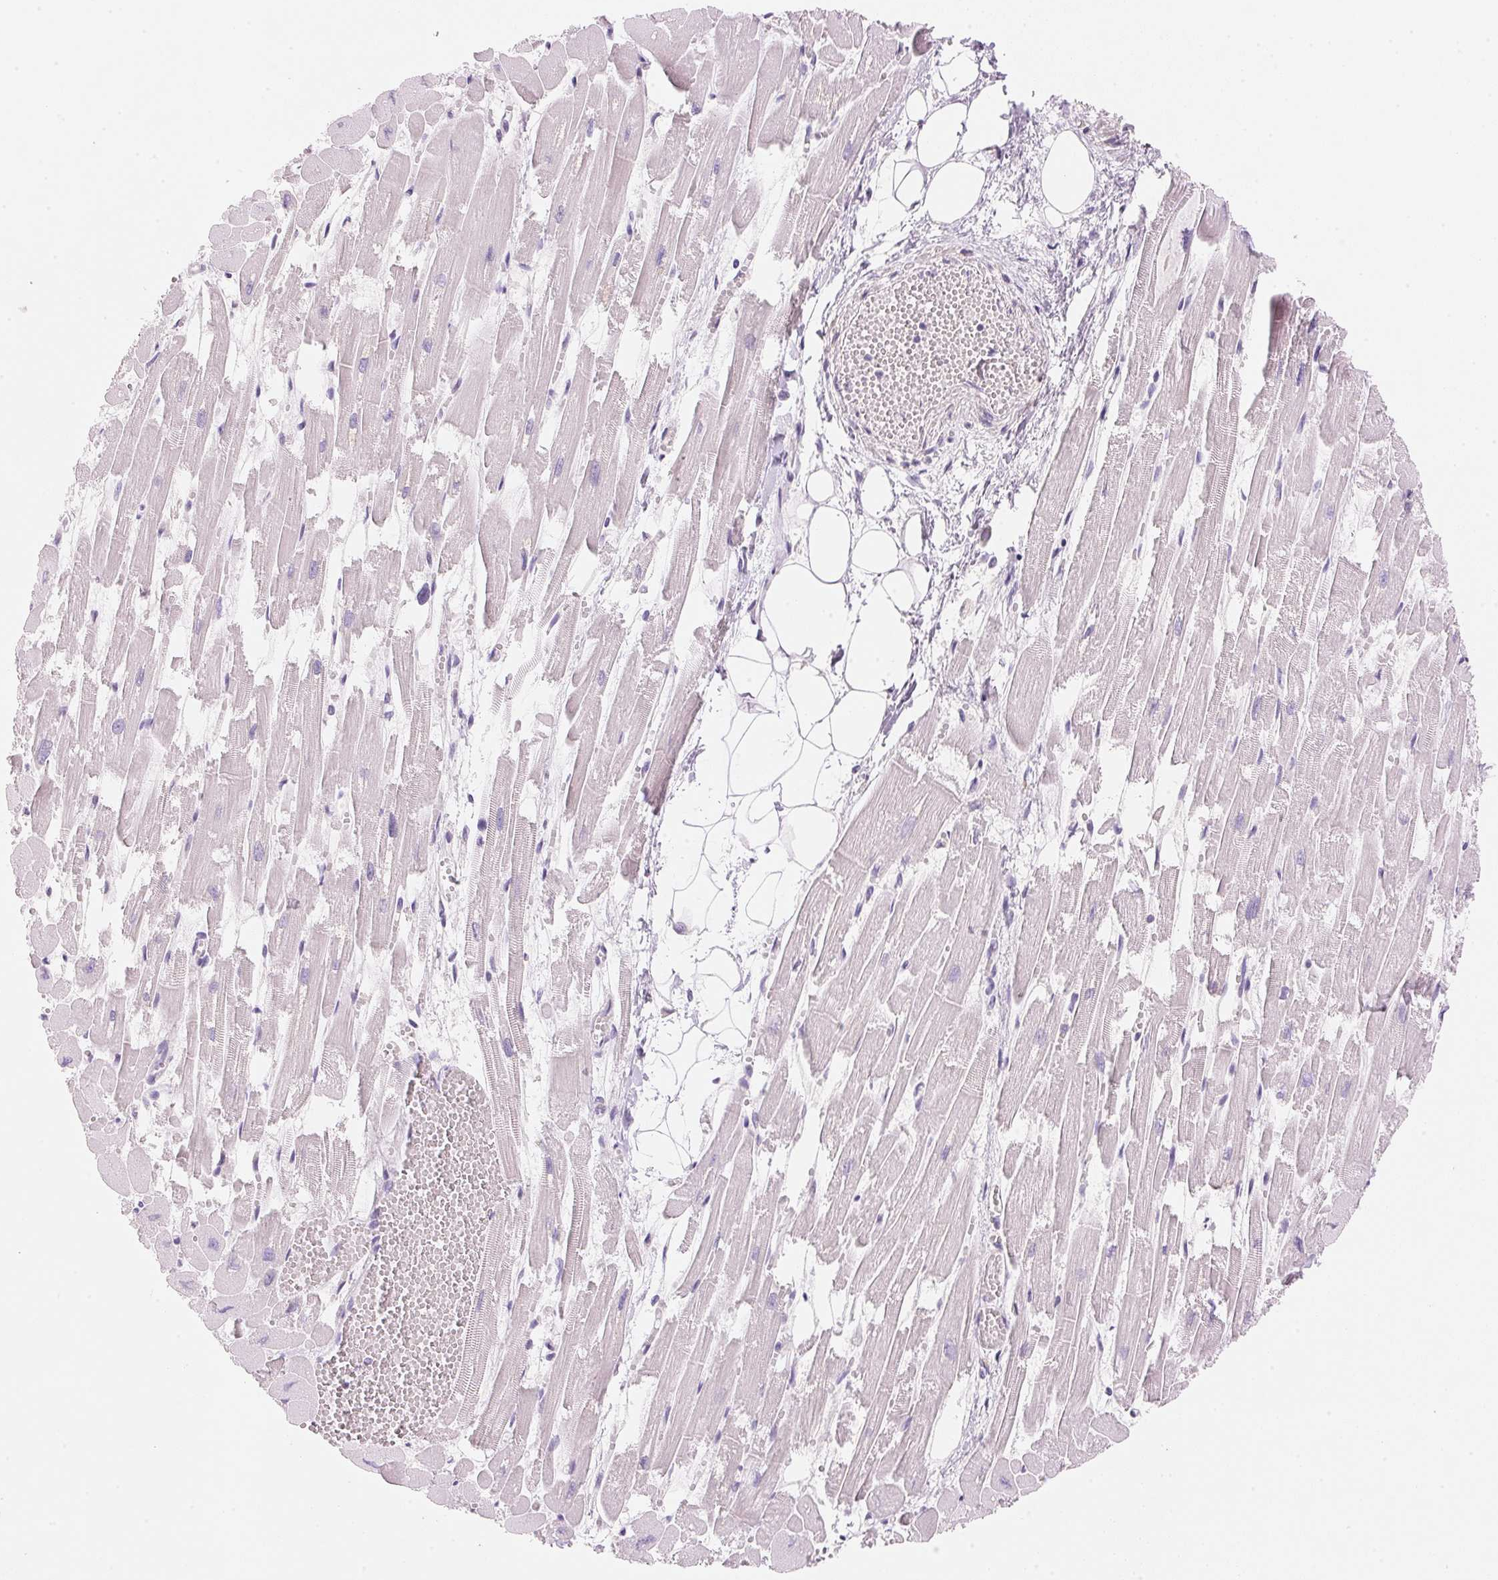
{"staining": {"intensity": "negative", "quantity": "none", "location": "none"}, "tissue": "heart muscle", "cell_type": "Cardiomyocytes", "image_type": "normal", "snomed": [{"axis": "morphology", "description": "Normal tissue, NOS"}, {"axis": "topography", "description": "Heart"}], "caption": "Photomicrograph shows no significant protein expression in cardiomyocytes of unremarkable heart muscle.", "gene": "CYP11B1", "patient": {"sex": "female", "age": 52}}